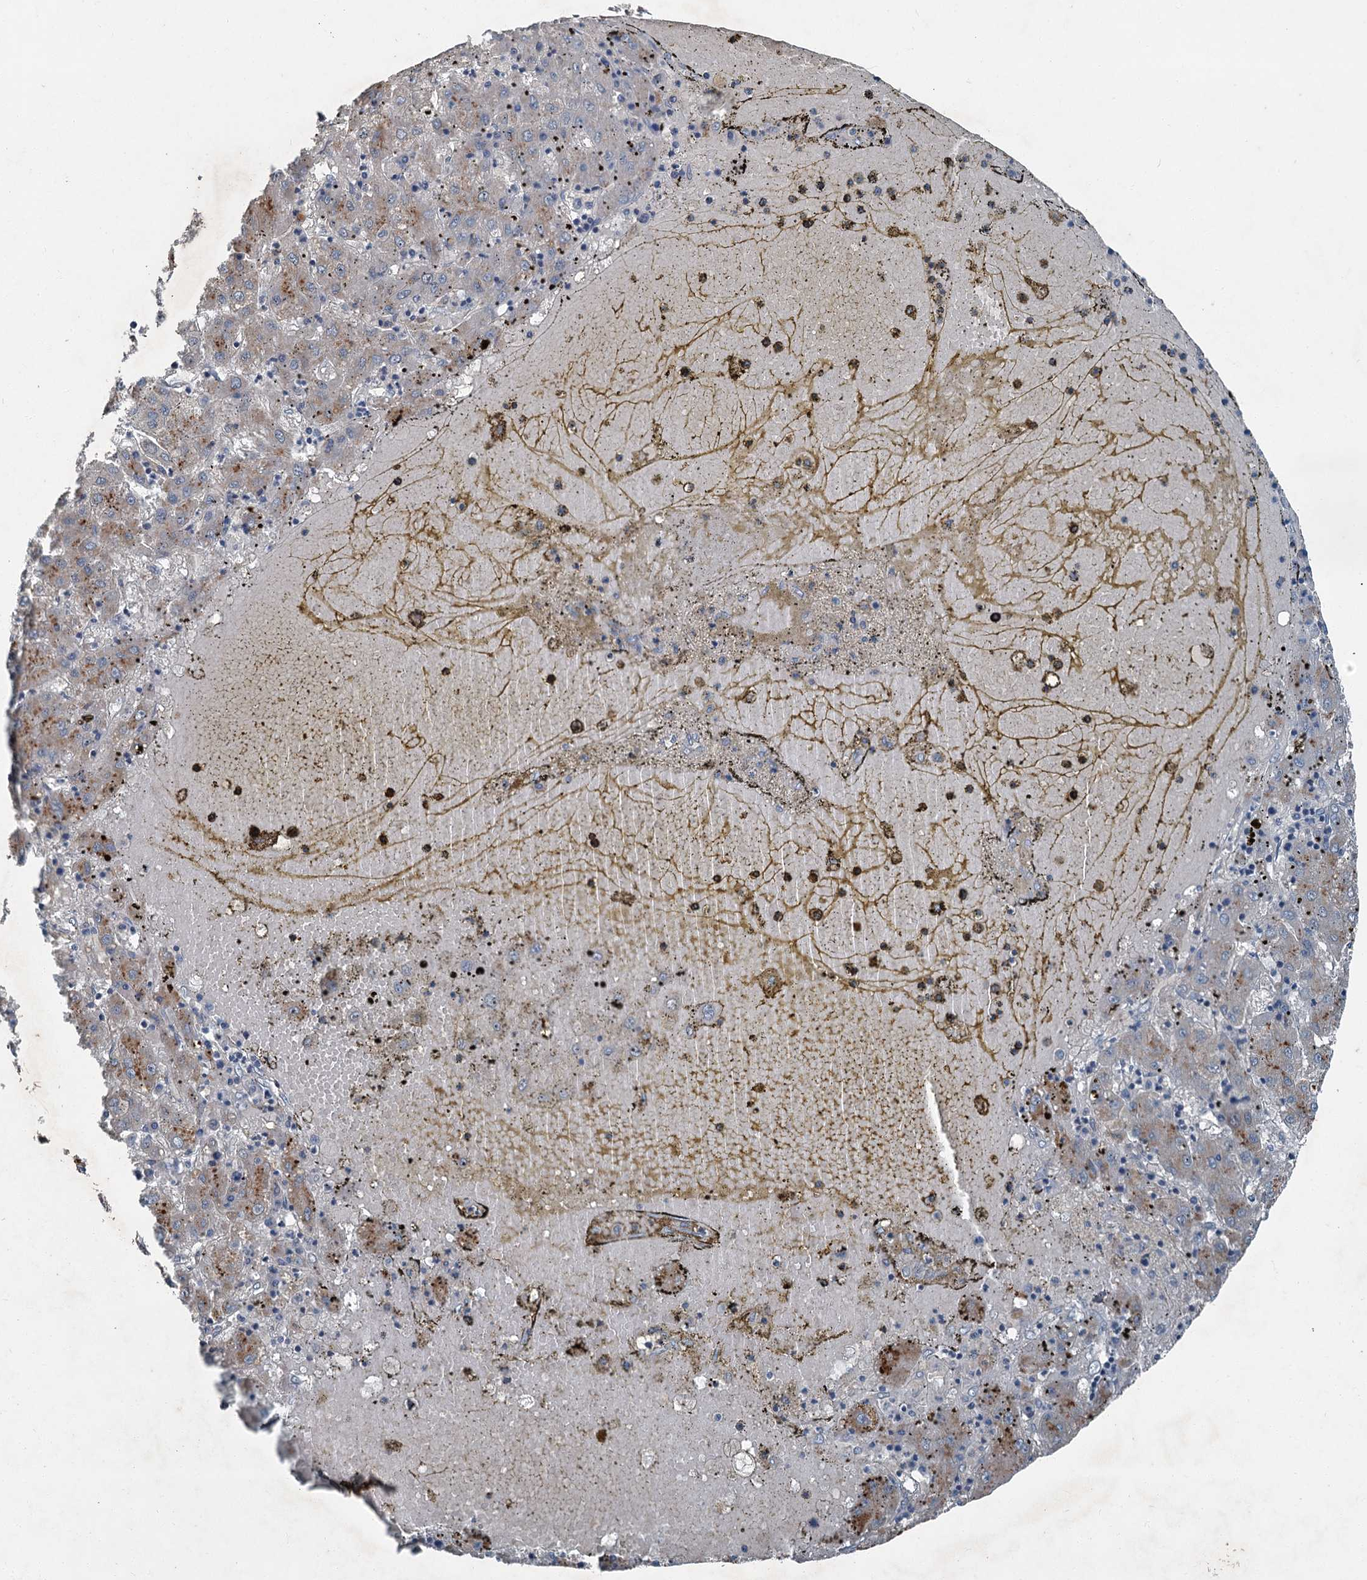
{"staining": {"intensity": "moderate", "quantity": "<25%", "location": "cytoplasmic/membranous"}, "tissue": "liver cancer", "cell_type": "Tumor cells", "image_type": "cancer", "snomed": [{"axis": "morphology", "description": "Carcinoma, Hepatocellular, NOS"}, {"axis": "topography", "description": "Liver"}], "caption": "Human liver hepatocellular carcinoma stained for a protein (brown) displays moderate cytoplasmic/membranous positive staining in approximately <25% of tumor cells.", "gene": "AXL", "patient": {"sex": "male", "age": 72}}